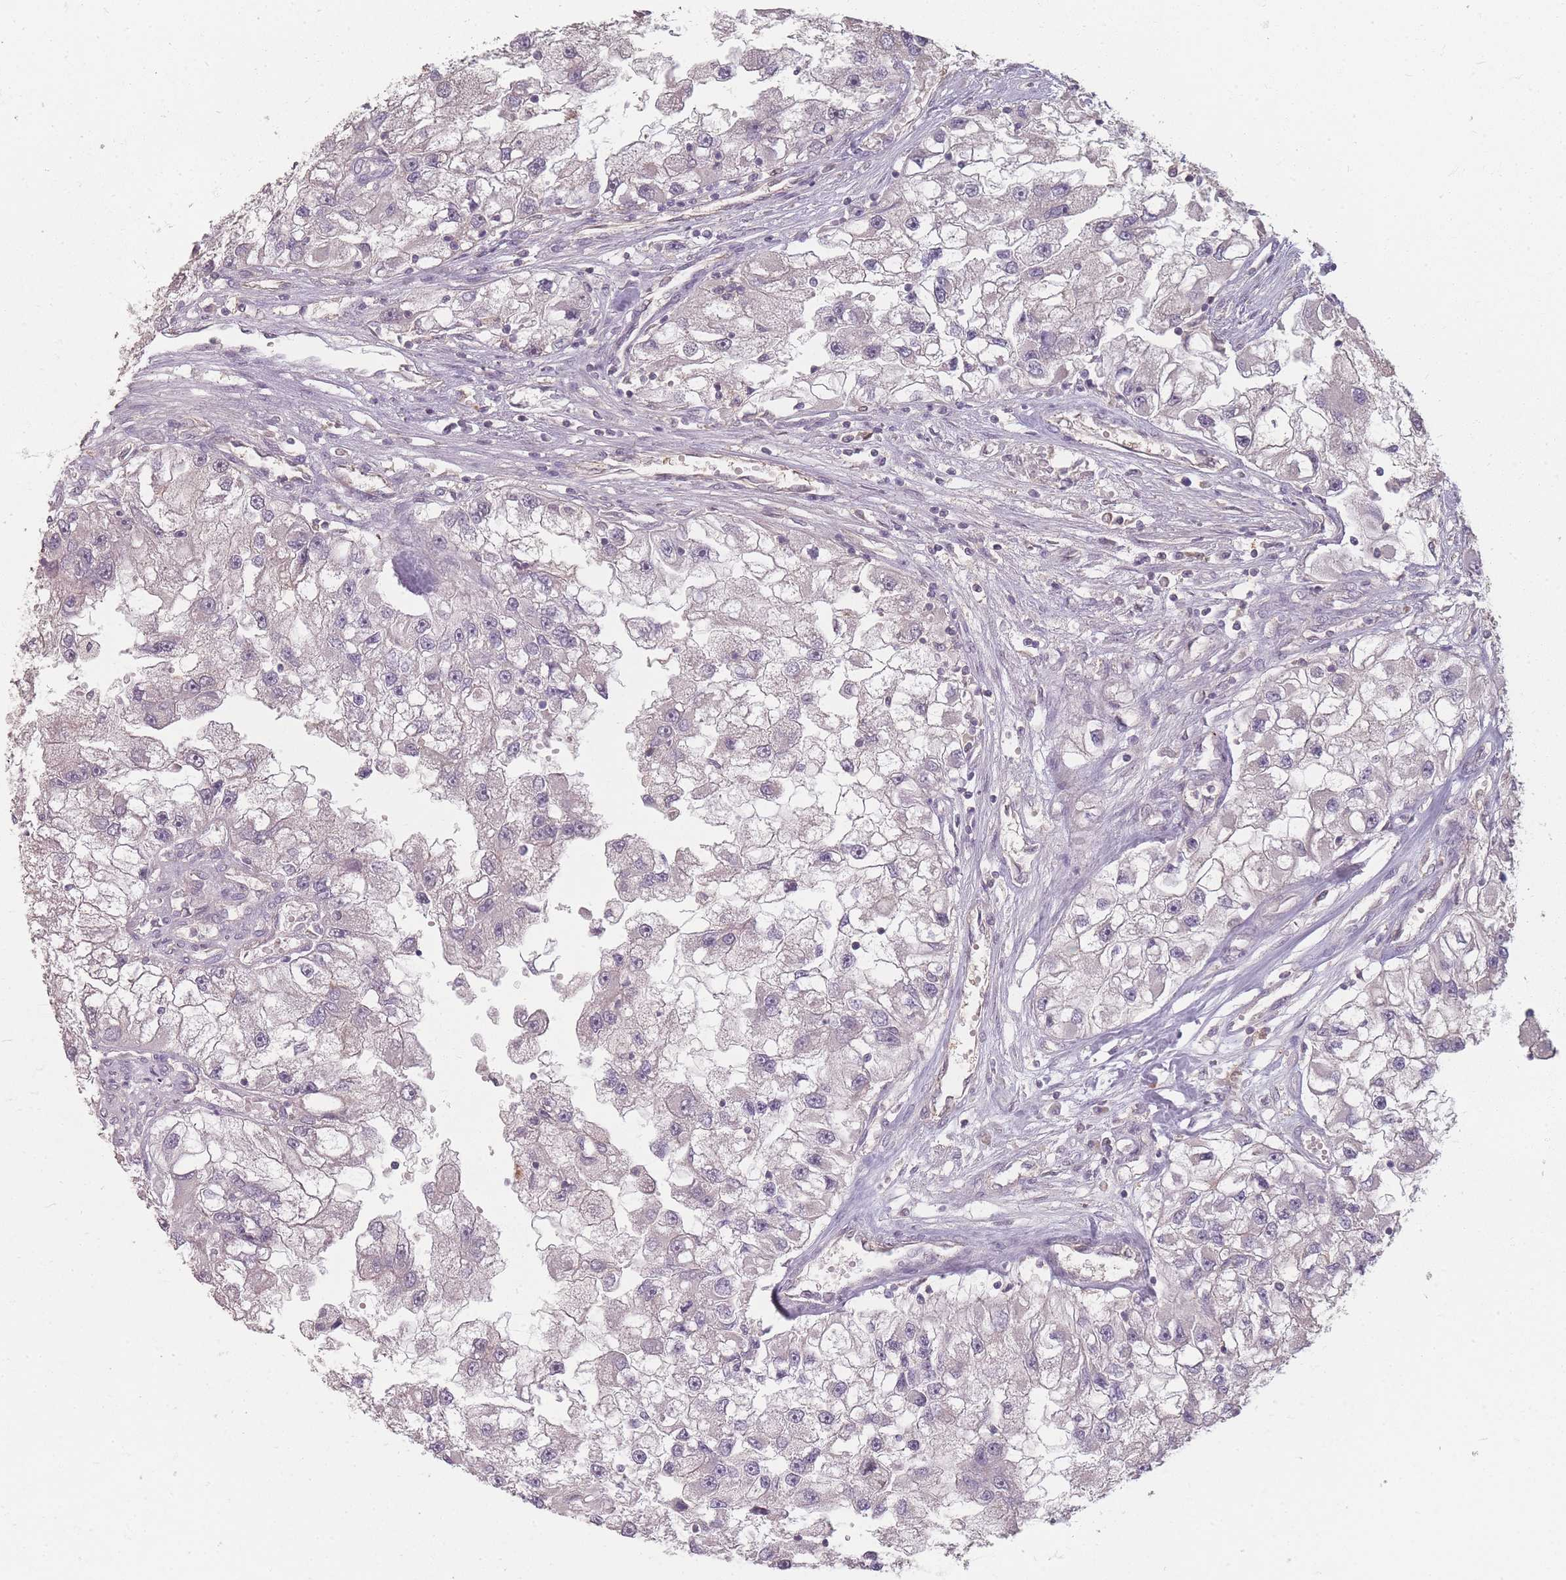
{"staining": {"intensity": "negative", "quantity": "none", "location": "none"}, "tissue": "renal cancer", "cell_type": "Tumor cells", "image_type": "cancer", "snomed": [{"axis": "morphology", "description": "Adenocarcinoma, NOS"}, {"axis": "topography", "description": "Kidney"}], "caption": "Immunohistochemical staining of renal cancer reveals no significant positivity in tumor cells.", "gene": "RFTN1", "patient": {"sex": "male", "age": 63}}